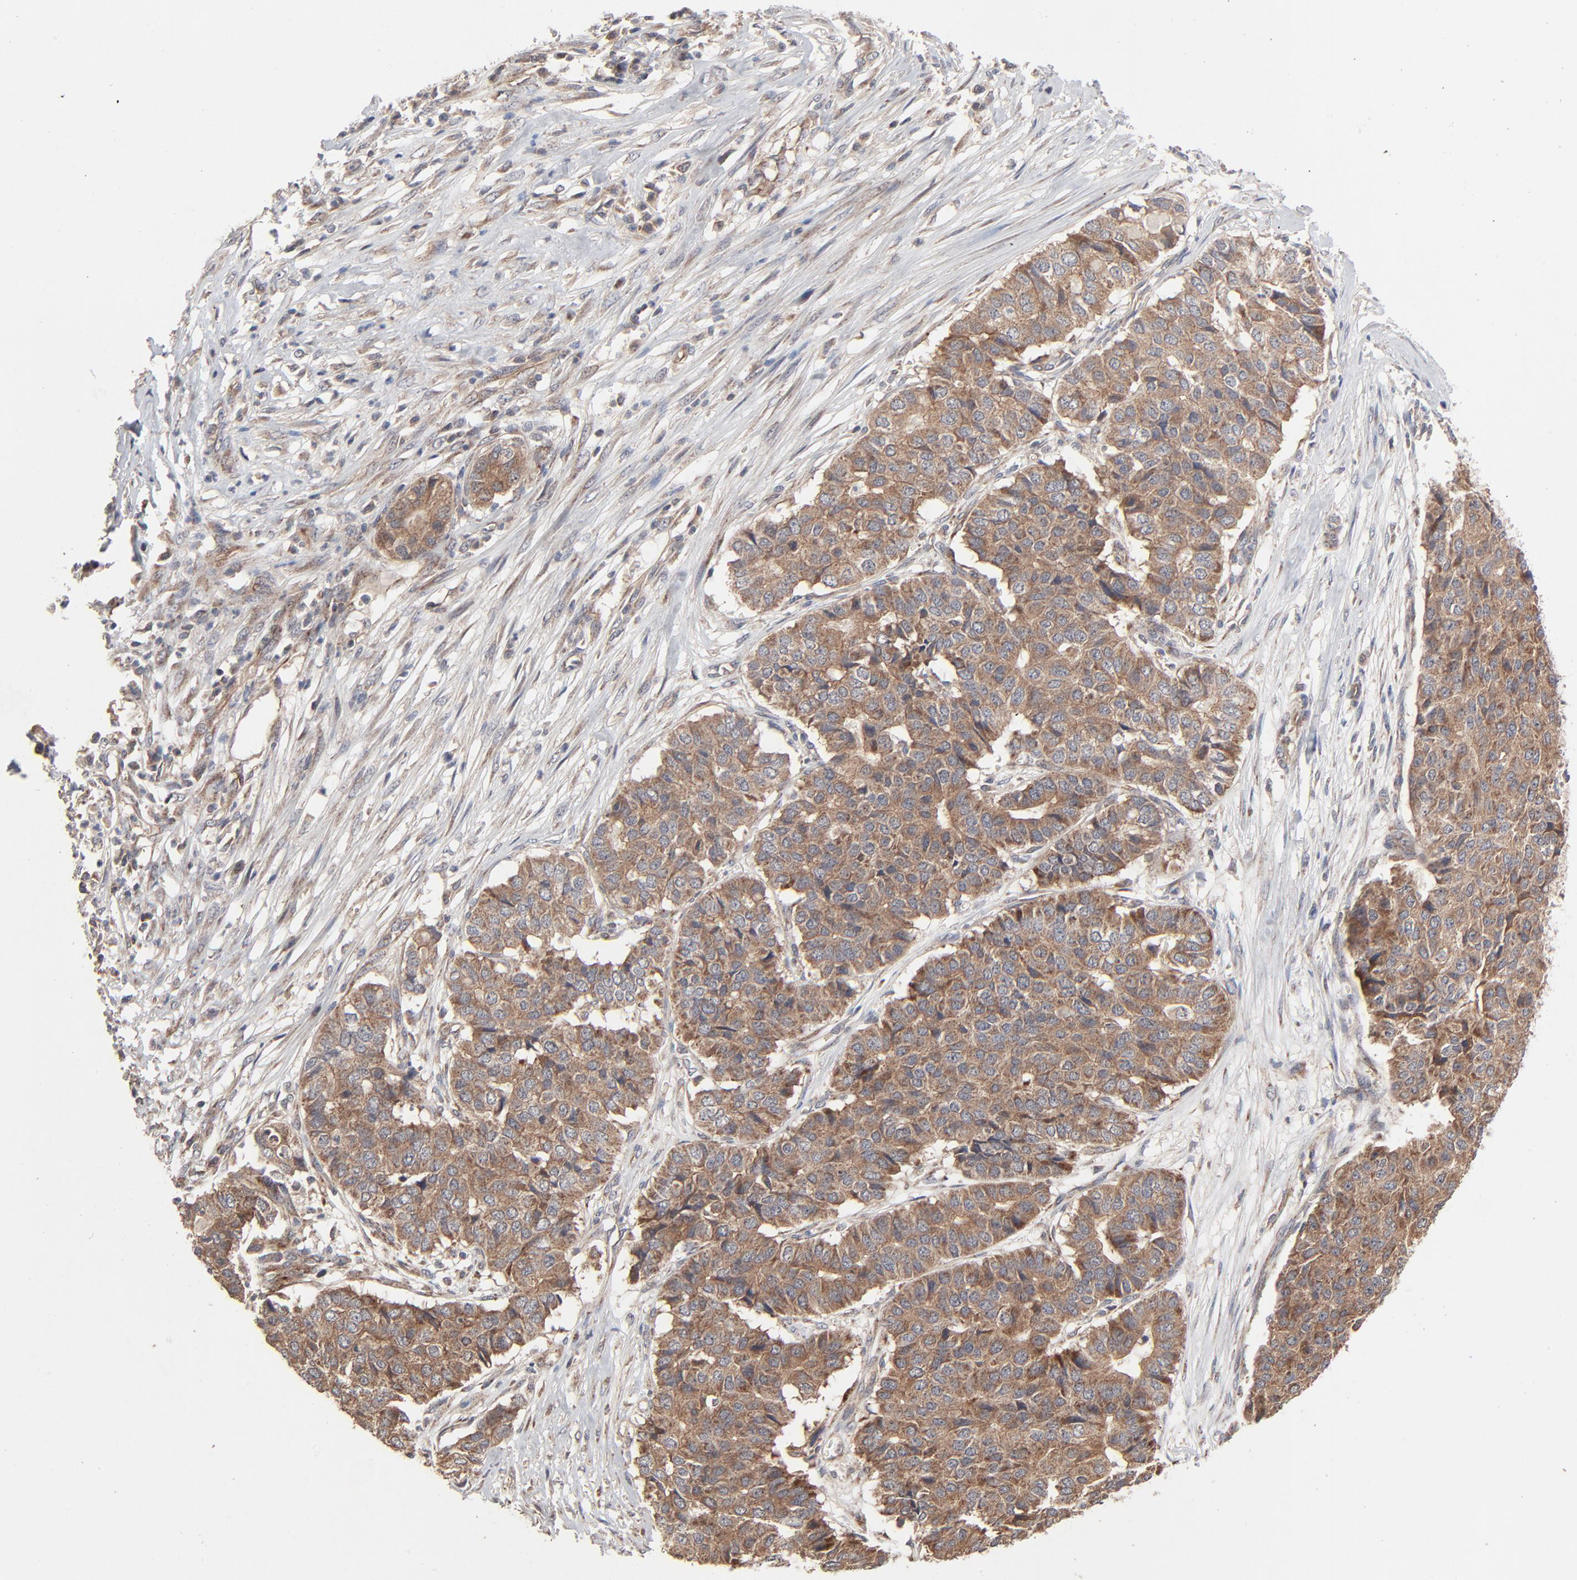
{"staining": {"intensity": "moderate", "quantity": ">75%", "location": "cytoplasmic/membranous"}, "tissue": "pancreatic cancer", "cell_type": "Tumor cells", "image_type": "cancer", "snomed": [{"axis": "morphology", "description": "Adenocarcinoma, NOS"}, {"axis": "topography", "description": "Pancreas"}], "caption": "This photomicrograph demonstrates immunohistochemistry (IHC) staining of human pancreatic cancer (adenocarcinoma), with medium moderate cytoplasmic/membranous staining in about >75% of tumor cells.", "gene": "ABLIM3", "patient": {"sex": "male", "age": 50}}